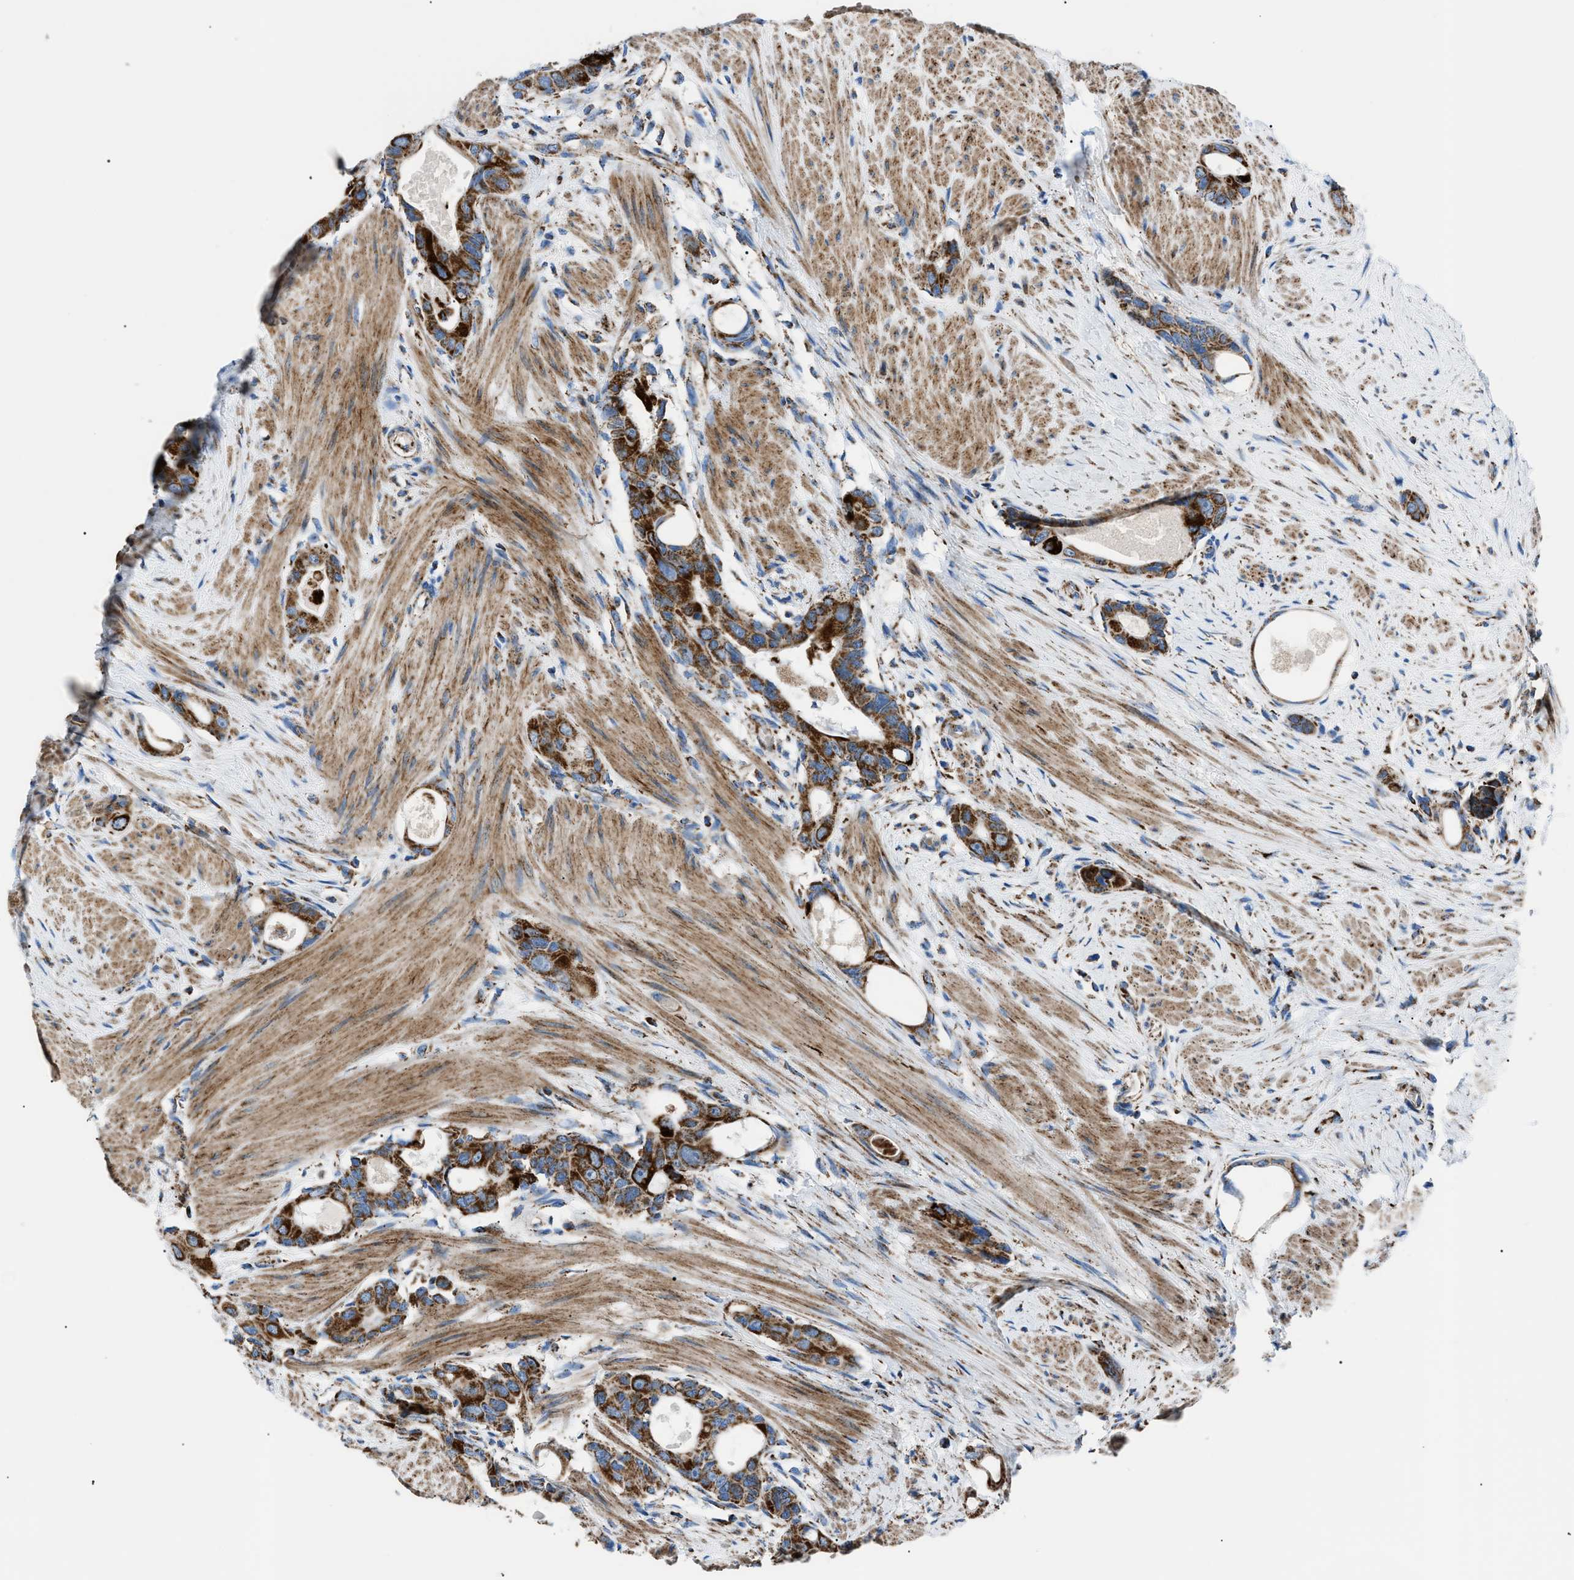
{"staining": {"intensity": "strong", "quantity": ">75%", "location": "cytoplasmic/membranous"}, "tissue": "colorectal cancer", "cell_type": "Tumor cells", "image_type": "cancer", "snomed": [{"axis": "morphology", "description": "Adenocarcinoma, NOS"}, {"axis": "topography", "description": "Rectum"}], "caption": "The image shows a brown stain indicating the presence of a protein in the cytoplasmic/membranous of tumor cells in colorectal adenocarcinoma.", "gene": "PHB2", "patient": {"sex": "male", "age": 51}}